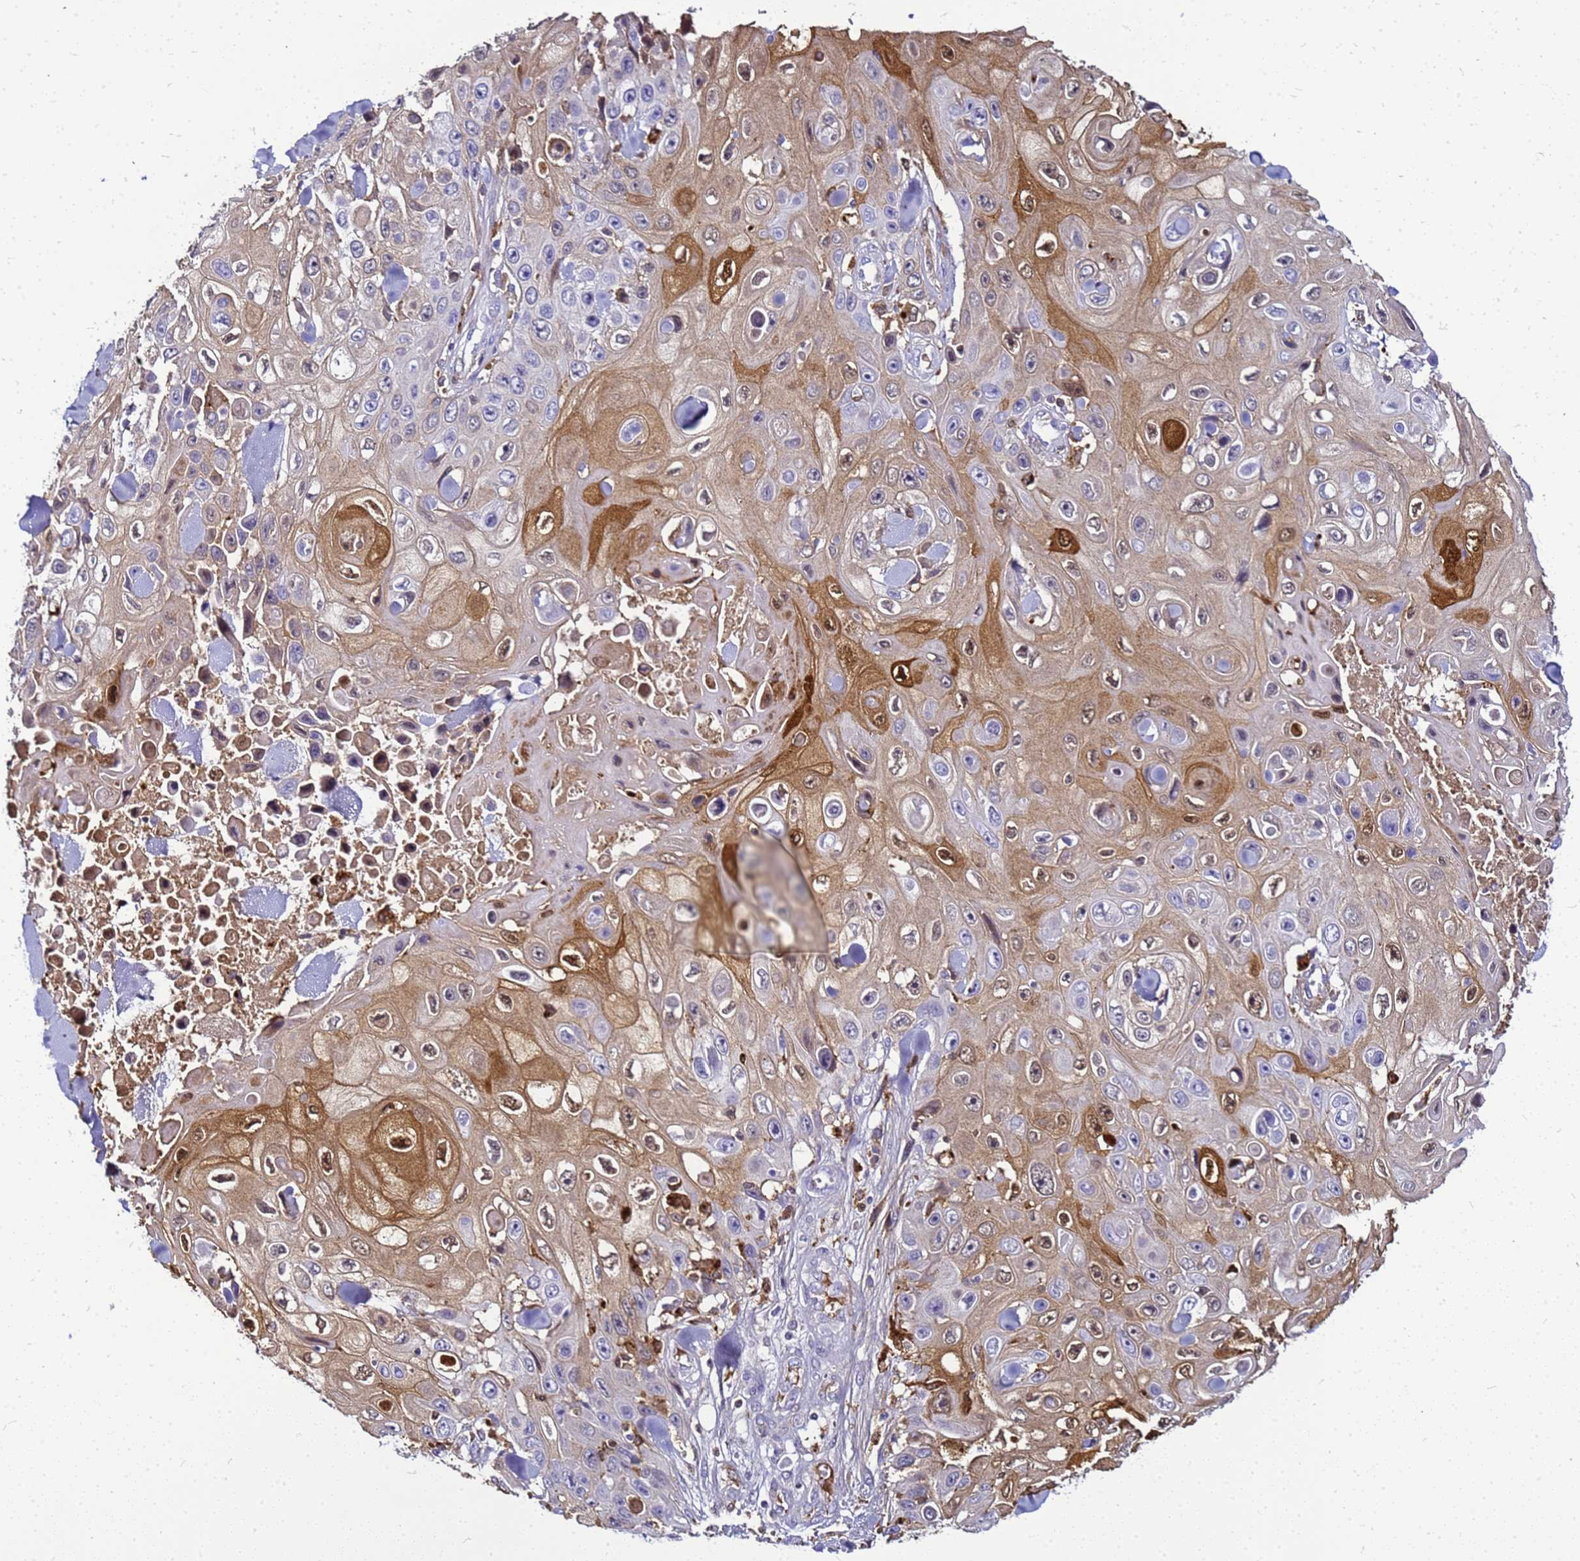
{"staining": {"intensity": "moderate", "quantity": "25%-75%", "location": "cytoplasmic/membranous,nuclear"}, "tissue": "skin cancer", "cell_type": "Tumor cells", "image_type": "cancer", "snomed": [{"axis": "morphology", "description": "Squamous cell carcinoma, NOS"}, {"axis": "topography", "description": "Skin"}], "caption": "High-power microscopy captured an IHC photomicrograph of skin cancer, revealing moderate cytoplasmic/membranous and nuclear positivity in about 25%-75% of tumor cells.", "gene": "CSTA", "patient": {"sex": "male", "age": 82}}